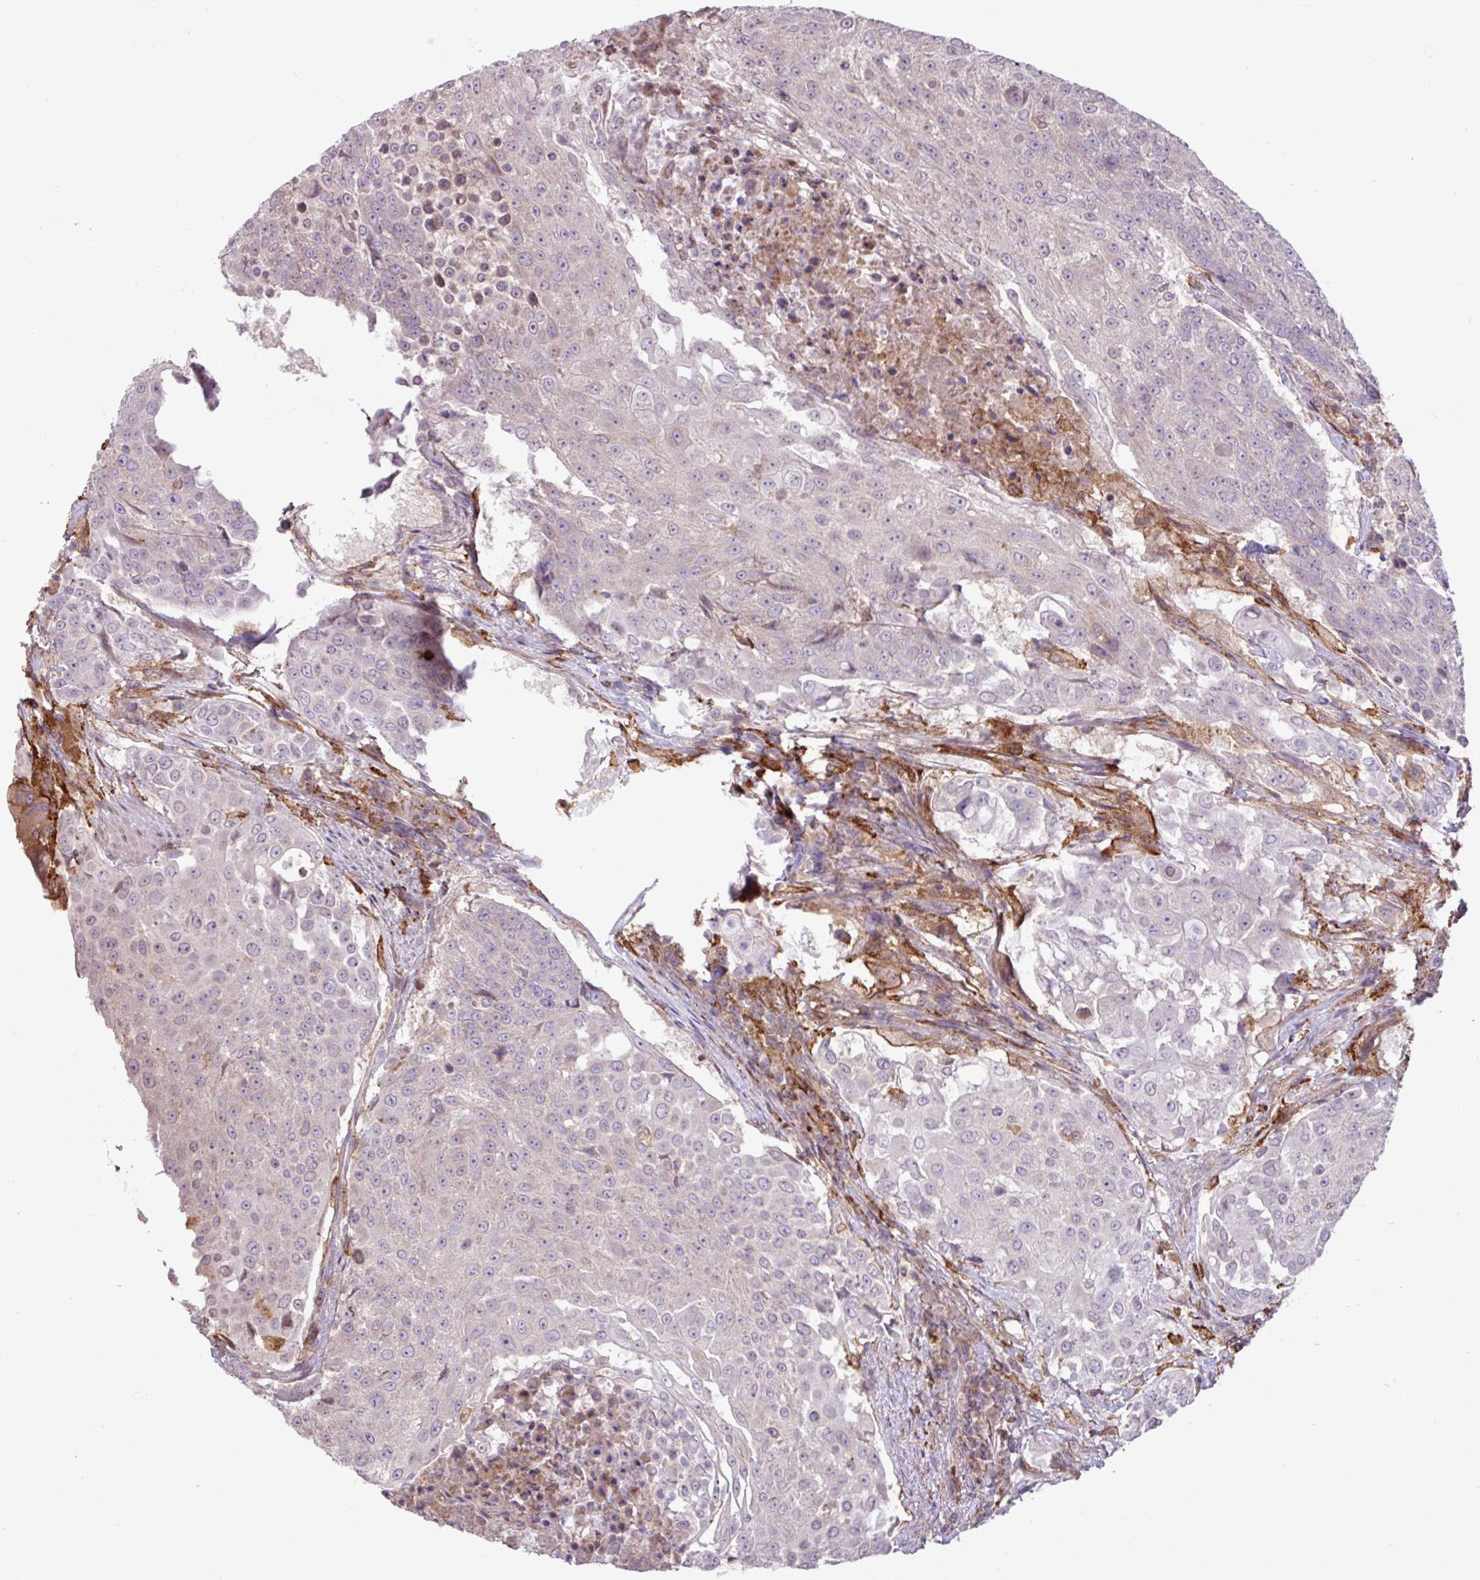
{"staining": {"intensity": "weak", "quantity": "25%-75%", "location": "cytoplasmic/membranous"}, "tissue": "urothelial cancer", "cell_type": "Tumor cells", "image_type": "cancer", "snomed": [{"axis": "morphology", "description": "Urothelial carcinoma, High grade"}, {"axis": "topography", "description": "Urinary bladder"}], "caption": "IHC photomicrograph of urothelial cancer stained for a protein (brown), which shows low levels of weak cytoplasmic/membranous positivity in about 25%-75% of tumor cells.", "gene": "ARHGEF25", "patient": {"sex": "female", "age": 63}}